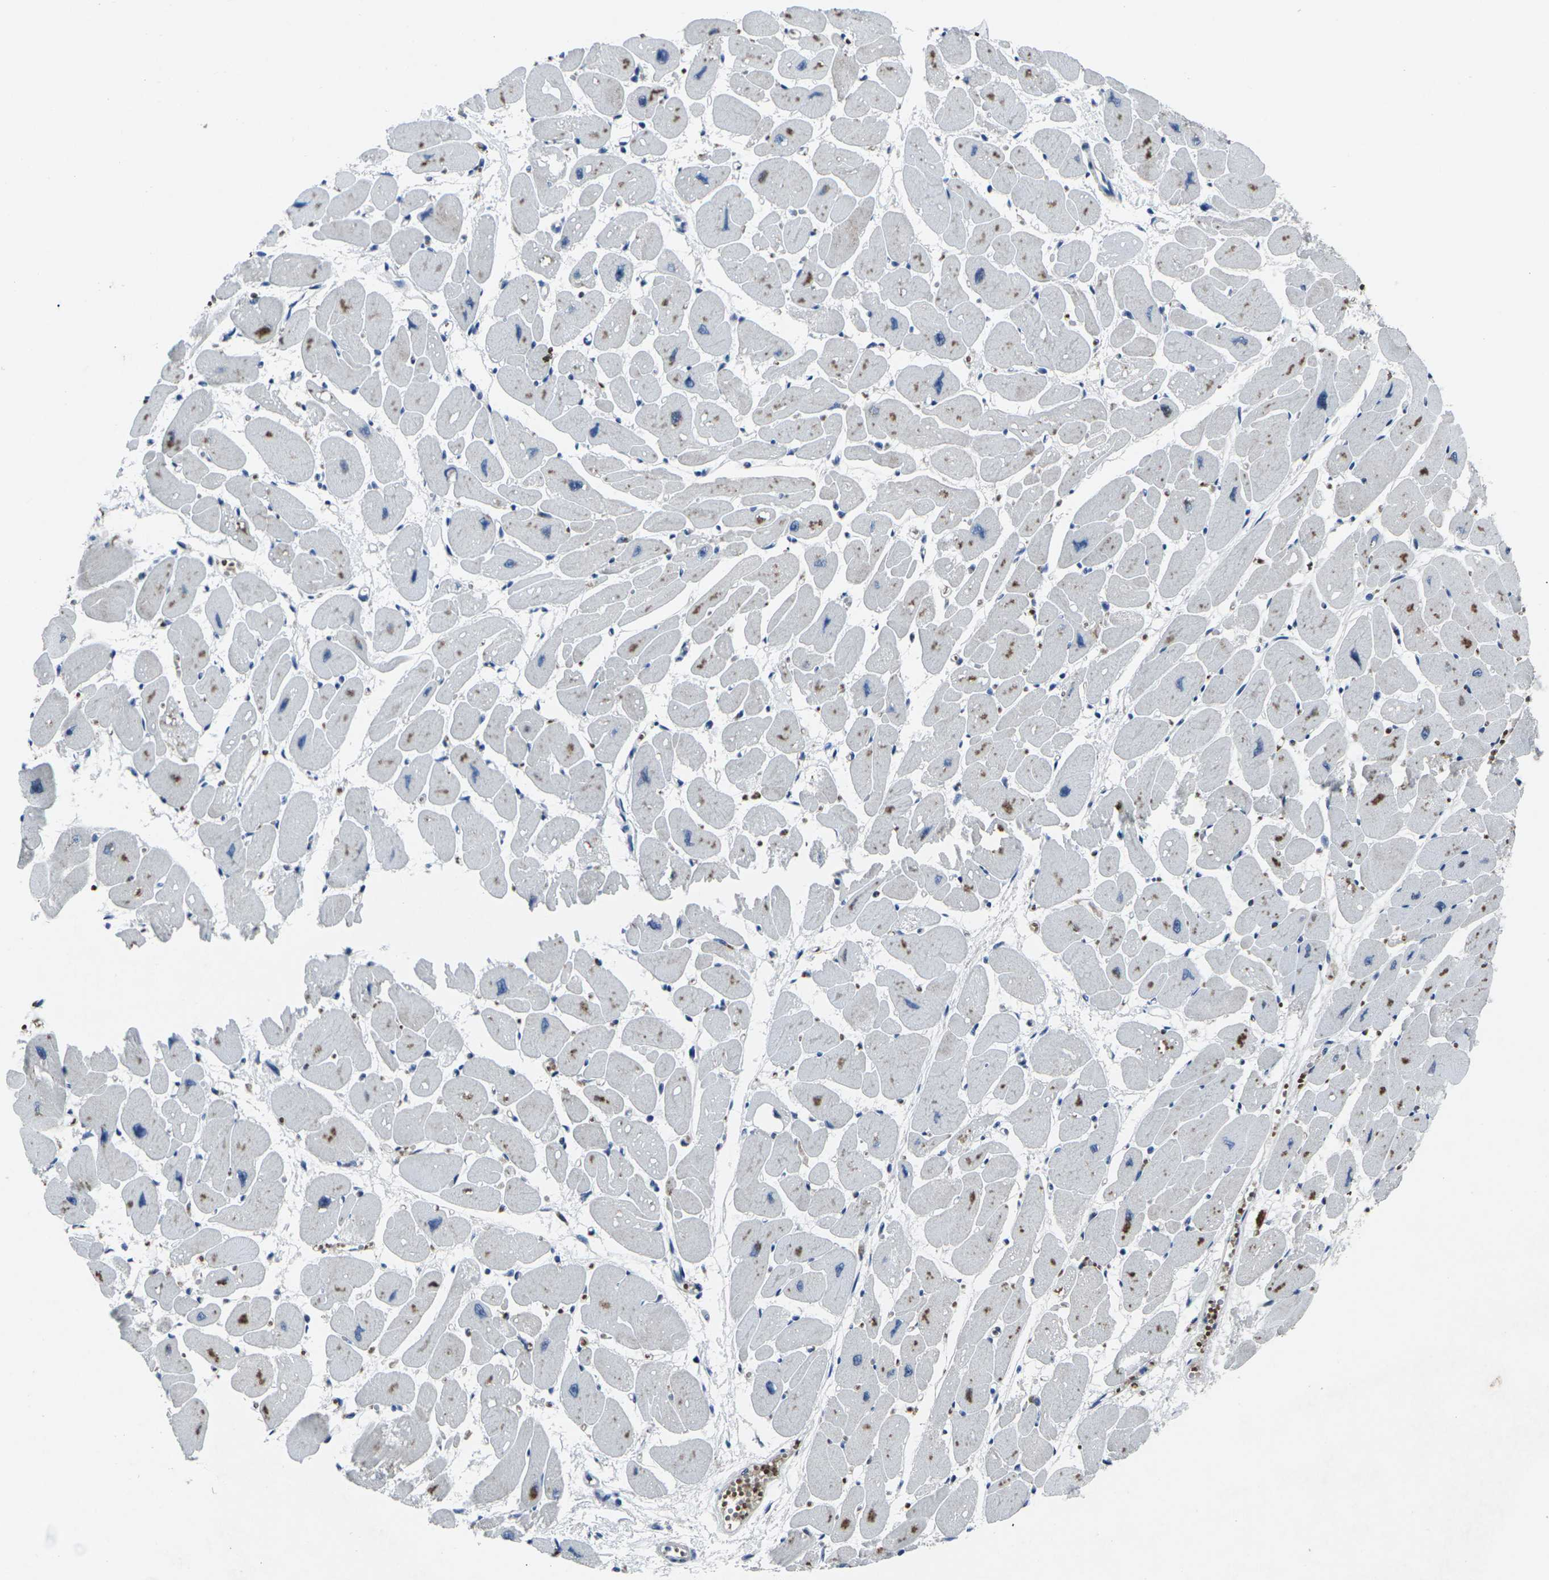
{"staining": {"intensity": "negative", "quantity": "none", "location": "none"}, "tissue": "heart muscle", "cell_type": "Cardiomyocytes", "image_type": "normal", "snomed": [{"axis": "morphology", "description": "Normal tissue, NOS"}, {"axis": "topography", "description": "Heart"}], "caption": "DAB immunohistochemical staining of unremarkable heart muscle shows no significant staining in cardiomyocytes. (Brightfield microscopy of DAB (3,3'-diaminobenzidine) immunohistochemistry (IHC) at high magnification).", "gene": "STAT4", "patient": {"sex": "female", "age": 54}}